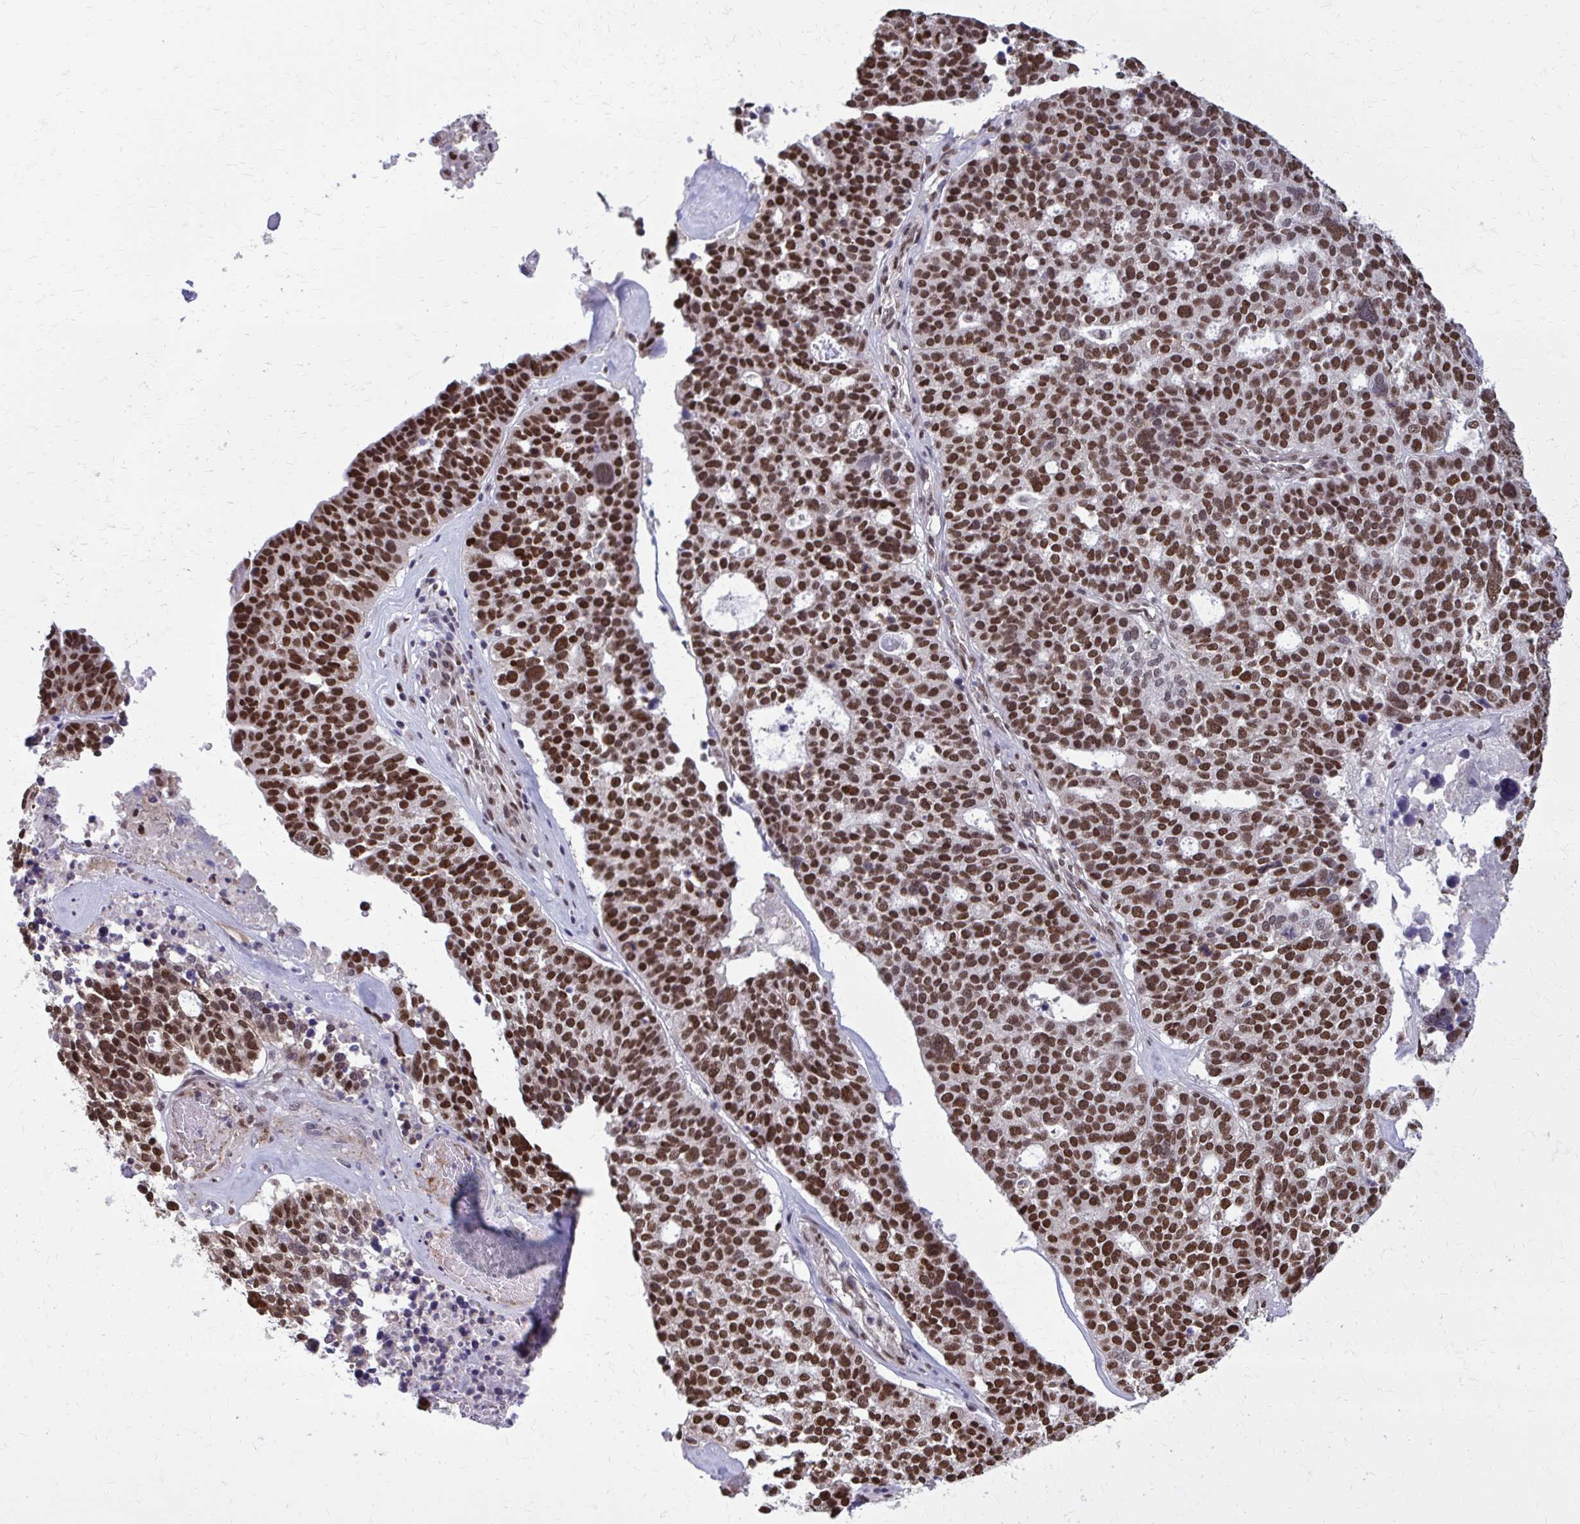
{"staining": {"intensity": "strong", "quantity": ">75%", "location": "nuclear"}, "tissue": "ovarian cancer", "cell_type": "Tumor cells", "image_type": "cancer", "snomed": [{"axis": "morphology", "description": "Cystadenocarcinoma, serous, NOS"}, {"axis": "topography", "description": "Ovary"}], "caption": "Ovarian serous cystadenocarcinoma stained with immunohistochemistry (IHC) reveals strong nuclear staining in about >75% of tumor cells. The staining is performed using DAB (3,3'-diaminobenzidine) brown chromogen to label protein expression. The nuclei are counter-stained blue using hematoxylin.", "gene": "TTF1", "patient": {"sex": "female", "age": 59}}